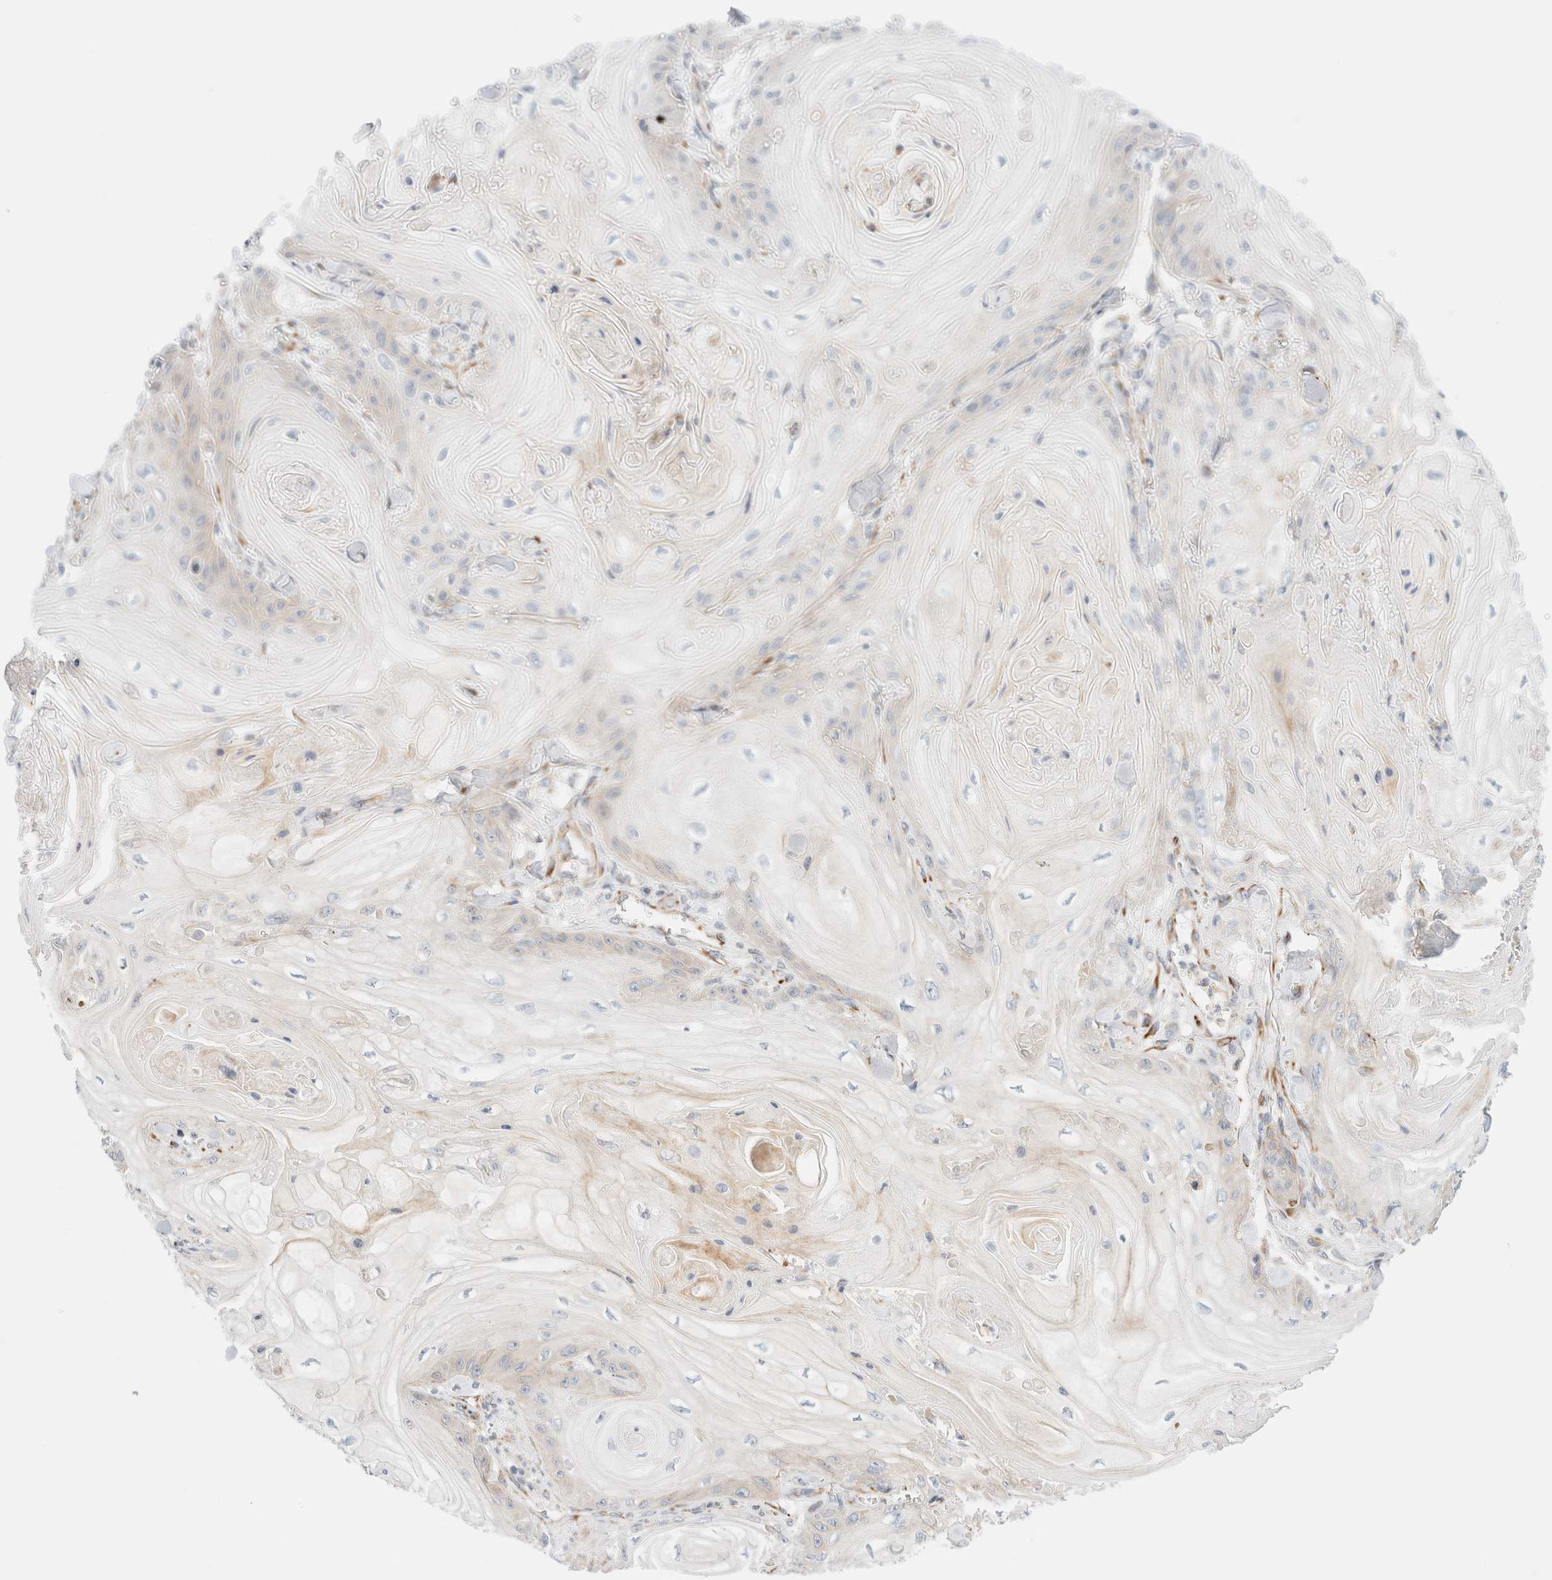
{"staining": {"intensity": "negative", "quantity": "none", "location": "none"}, "tissue": "skin cancer", "cell_type": "Tumor cells", "image_type": "cancer", "snomed": [{"axis": "morphology", "description": "Squamous cell carcinoma, NOS"}, {"axis": "topography", "description": "Skin"}], "caption": "There is no significant staining in tumor cells of skin squamous cell carcinoma. The staining is performed using DAB (3,3'-diaminobenzidine) brown chromogen with nuclei counter-stained in using hematoxylin.", "gene": "SLC25A48", "patient": {"sex": "male", "age": 74}}